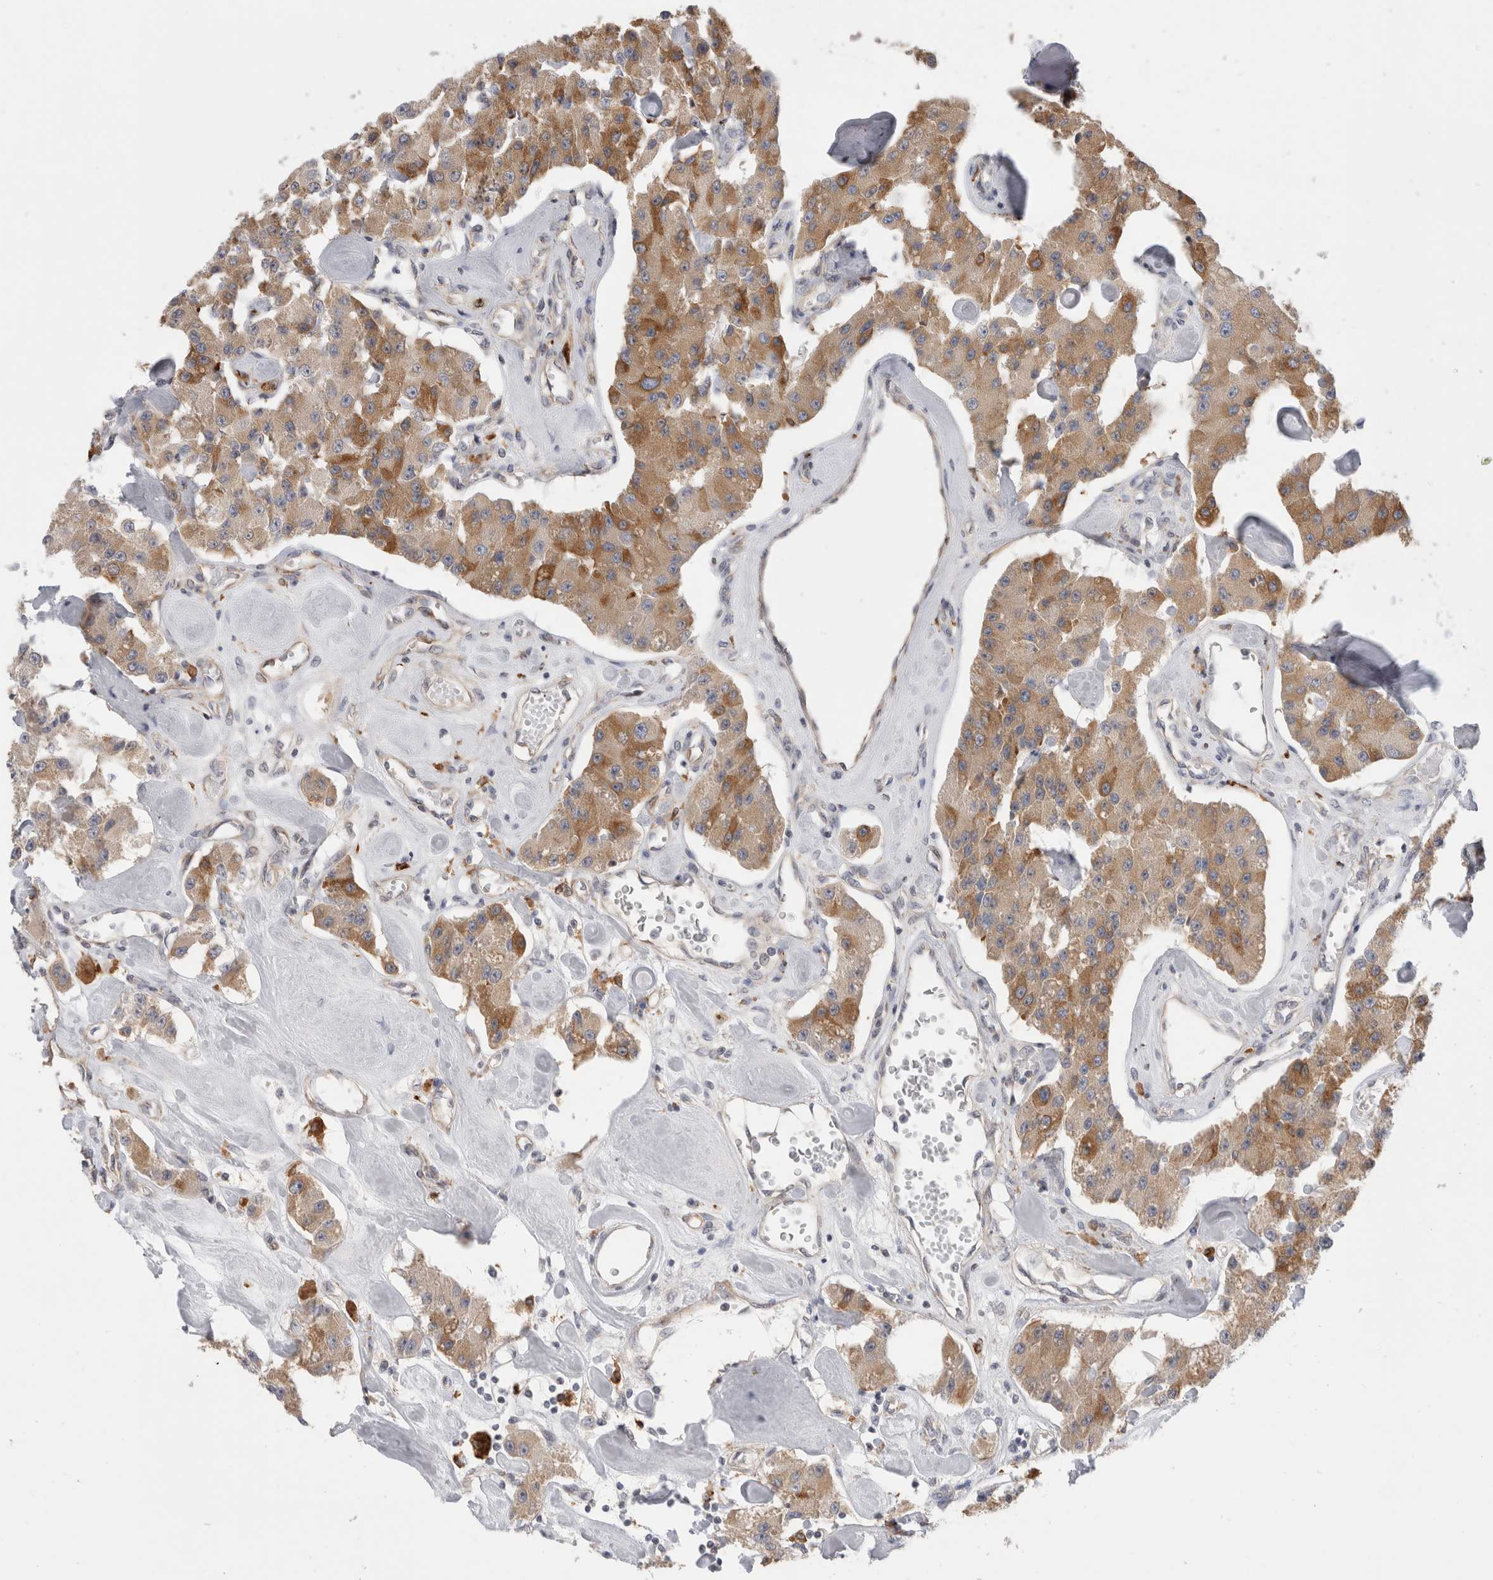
{"staining": {"intensity": "moderate", "quantity": ">75%", "location": "cytoplasmic/membranous"}, "tissue": "carcinoid", "cell_type": "Tumor cells", "image_type": "cancer", "snomed": [{"axis": "morphology", "description": "Carcinoid, malignant, NOS"}, {"axis": "topography", "description": "Pancreas"}], "caption": "Carcinoid tissue demonstrates moderate cytoplasmic/membranous staining in about >75% of tumor cells", "gene": "SYTL5", "patient": {"sex": "male", "age": 41}}